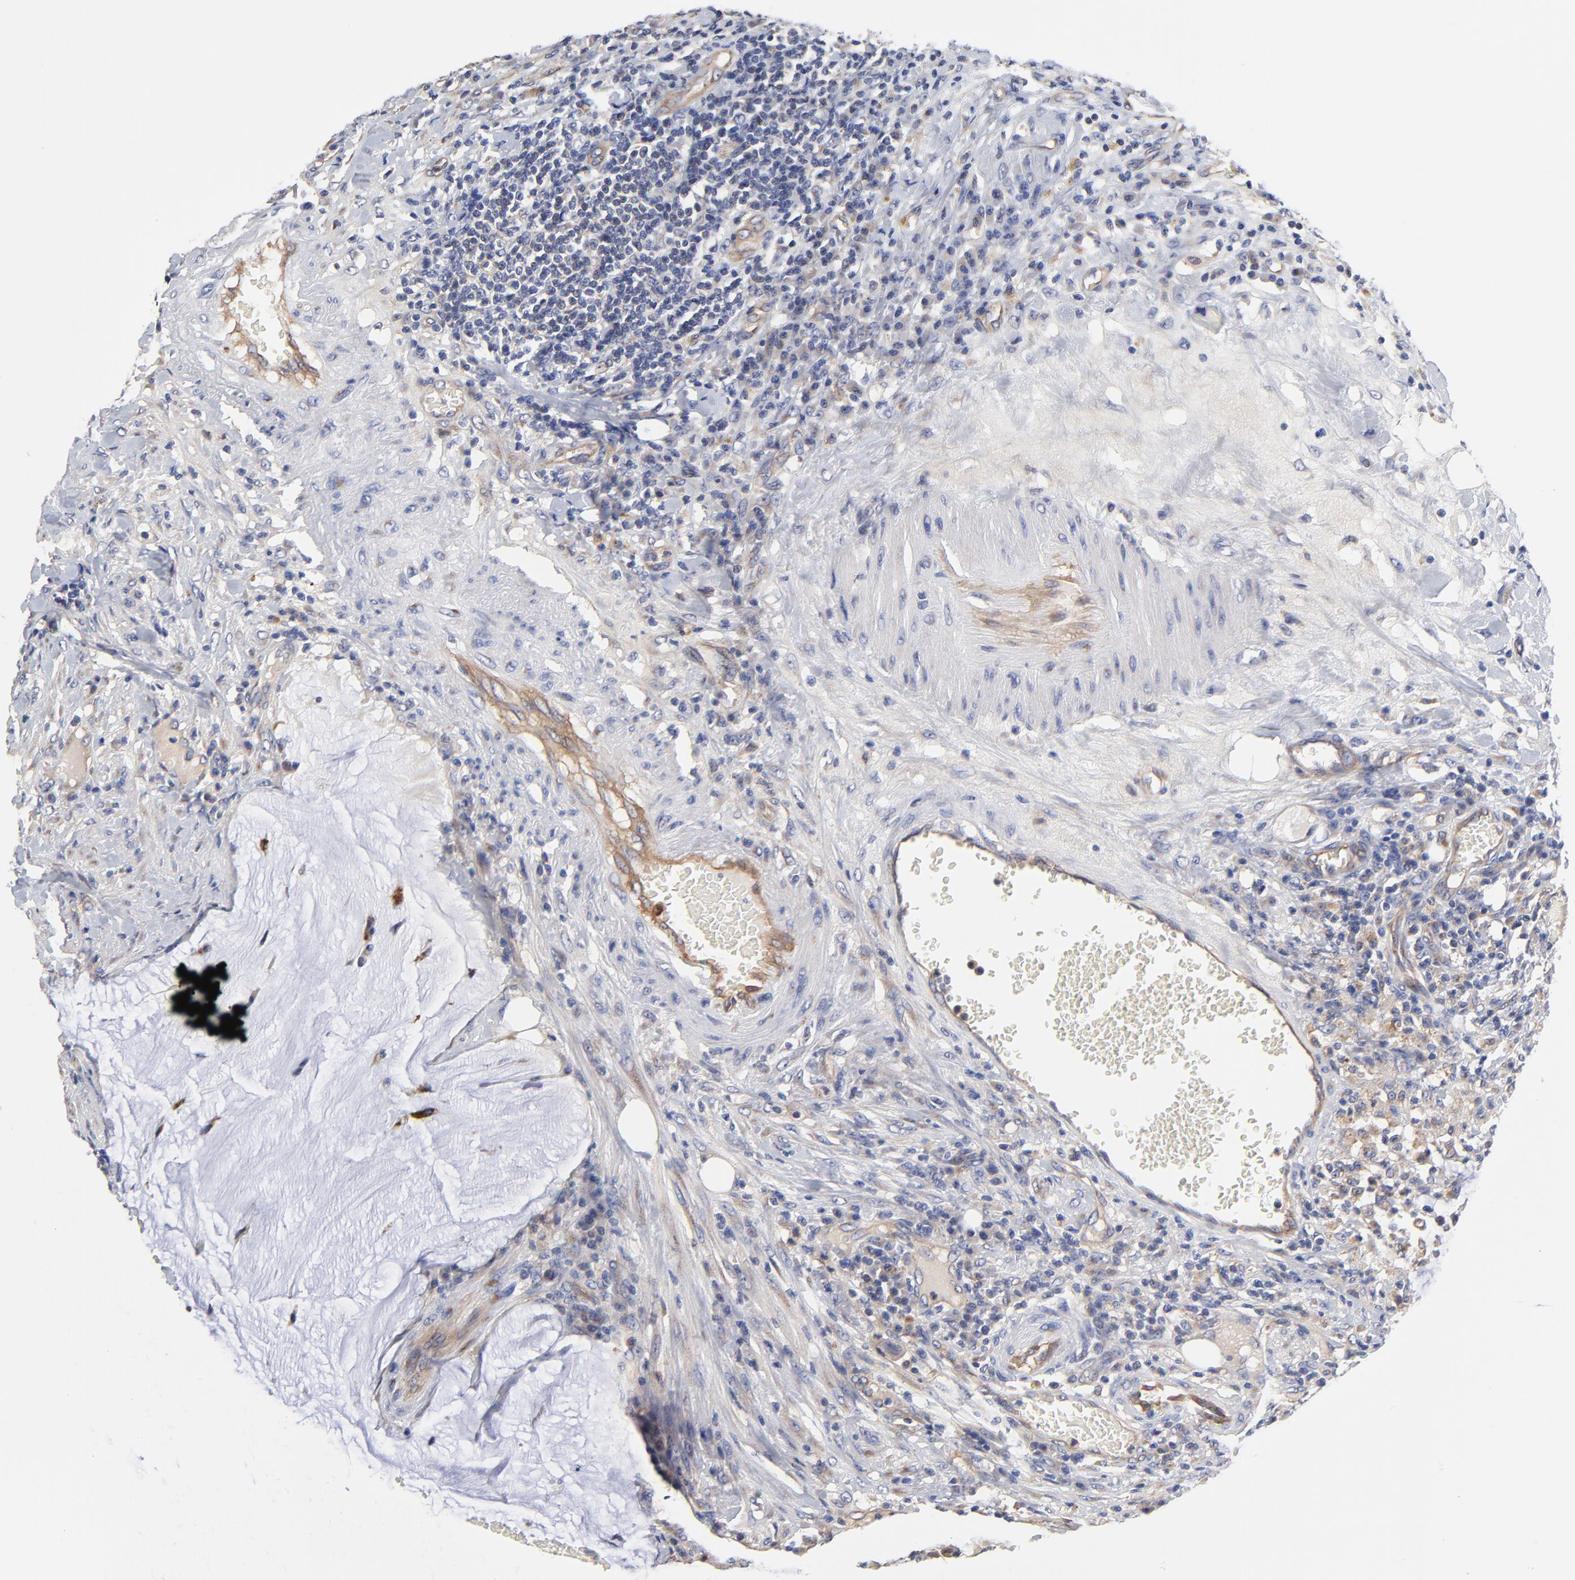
{"staining": {"intensity": "weak", "quantity": "25%-75%", "location": "cytoplasmic/membranous"}, "tissue": "colorectal cancer", "cell_type": "Tumor cells", "image_type": "cancer", "snomed": [{"axis": "morphology", "description": "Adenocarcinoma, NOS"}, {"axis": "topography", "description": "Colon"}], "caption": "Colorectal cancer (adenocarcinoma) tissue reveals weak cytoplasmic/membranous staining in approximately 25%-75% of tumor cells, visualized by immunohistochemistry.", "gene": "FBXL2", "patient": {"sex": "male", "age": 54}}